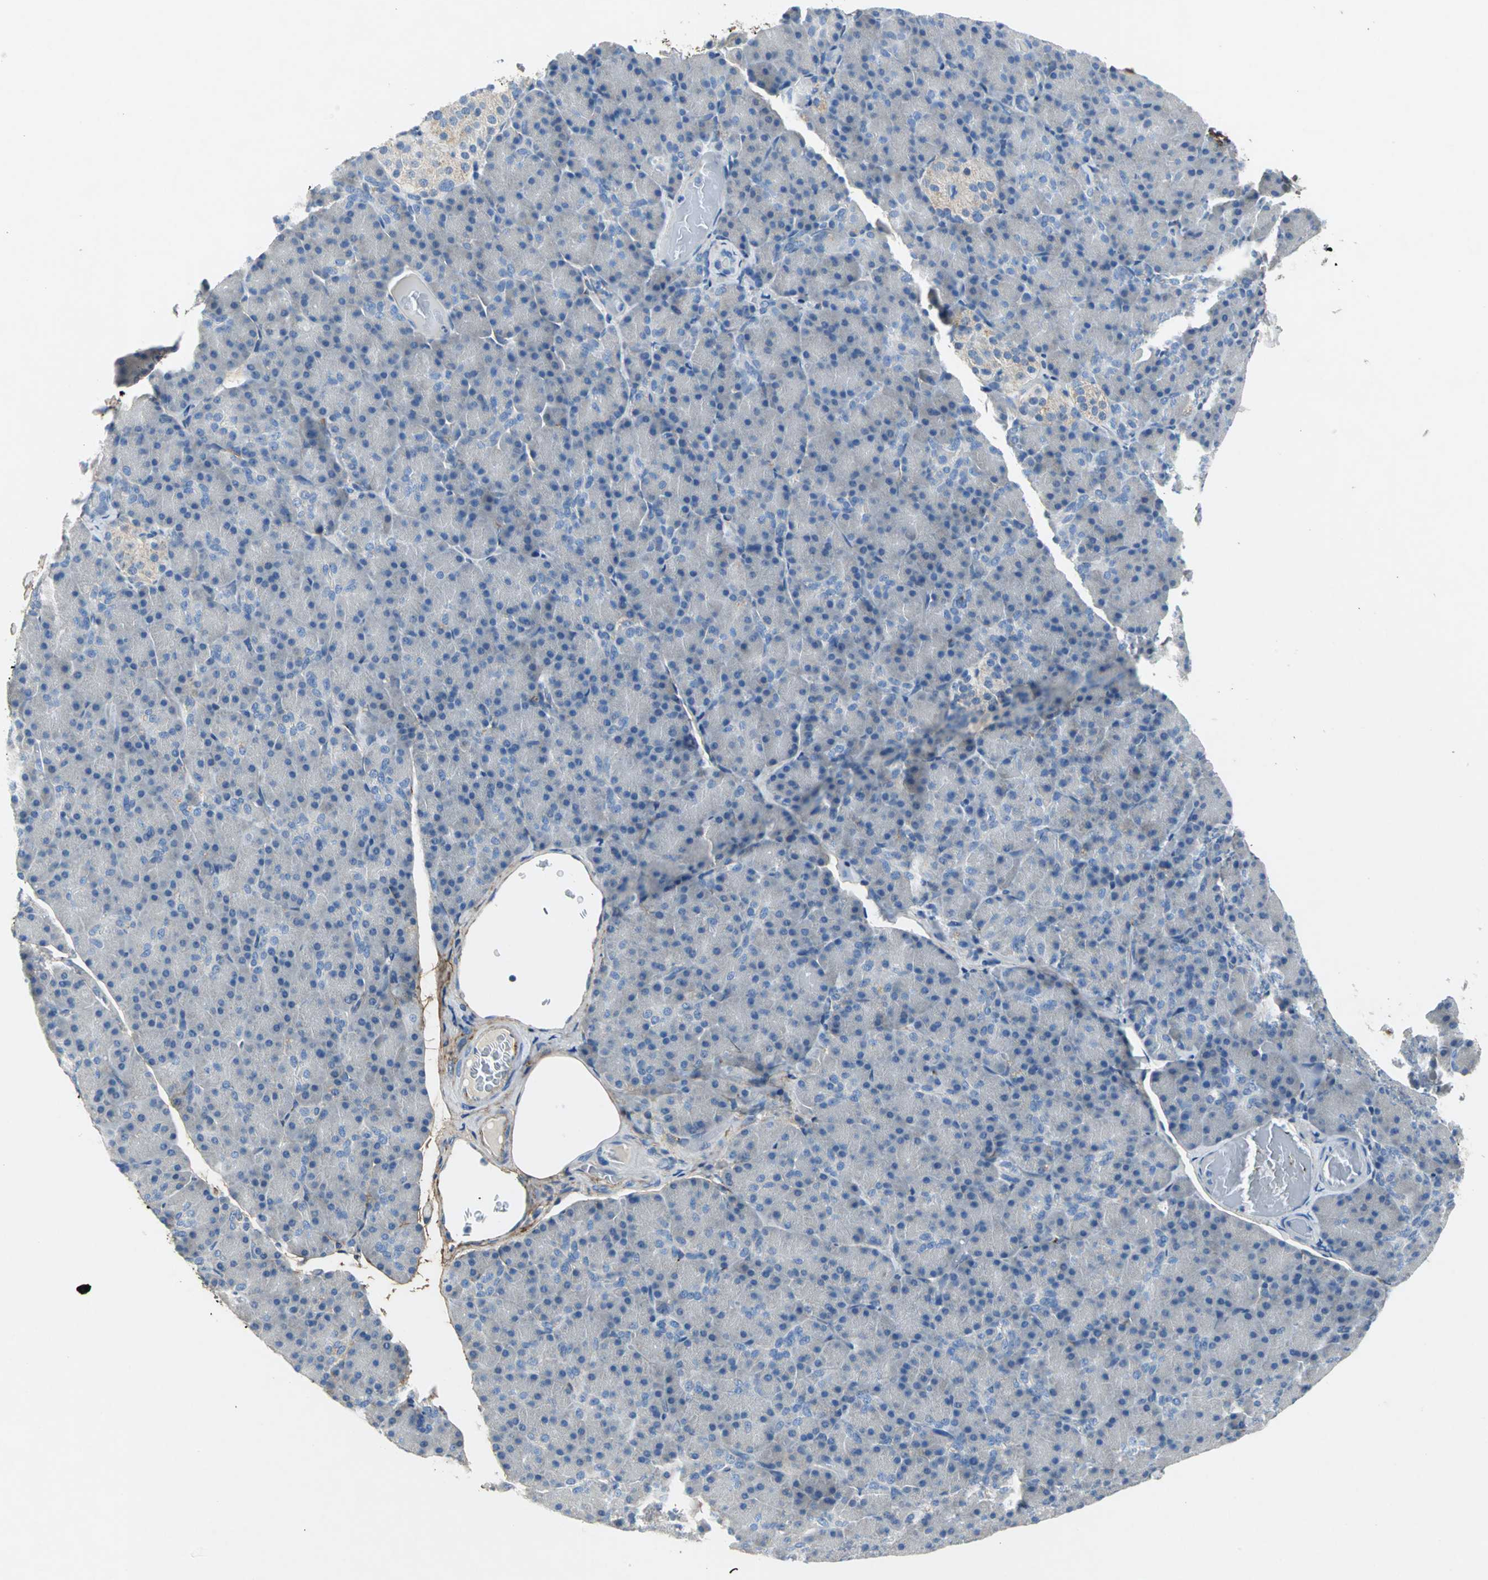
{"staining": {"intensity": "negative", "quantity": "none", "location": "none"}, "tissue": "pancreas", "cell_type": "Exocrine glandular cells", "image_type": "normal", "snomed": [{"axis": "morphology", "description": "Normal tissue, NOS"}, {"axis": "topography", "description": "Pancreas"}], "caption": "This is an IHC image of unremarkable human pancreas. There is no staining in exocrine glandular cells.", "gene": "EFNB3", "patient": {"sex": "female", "age": 43}}